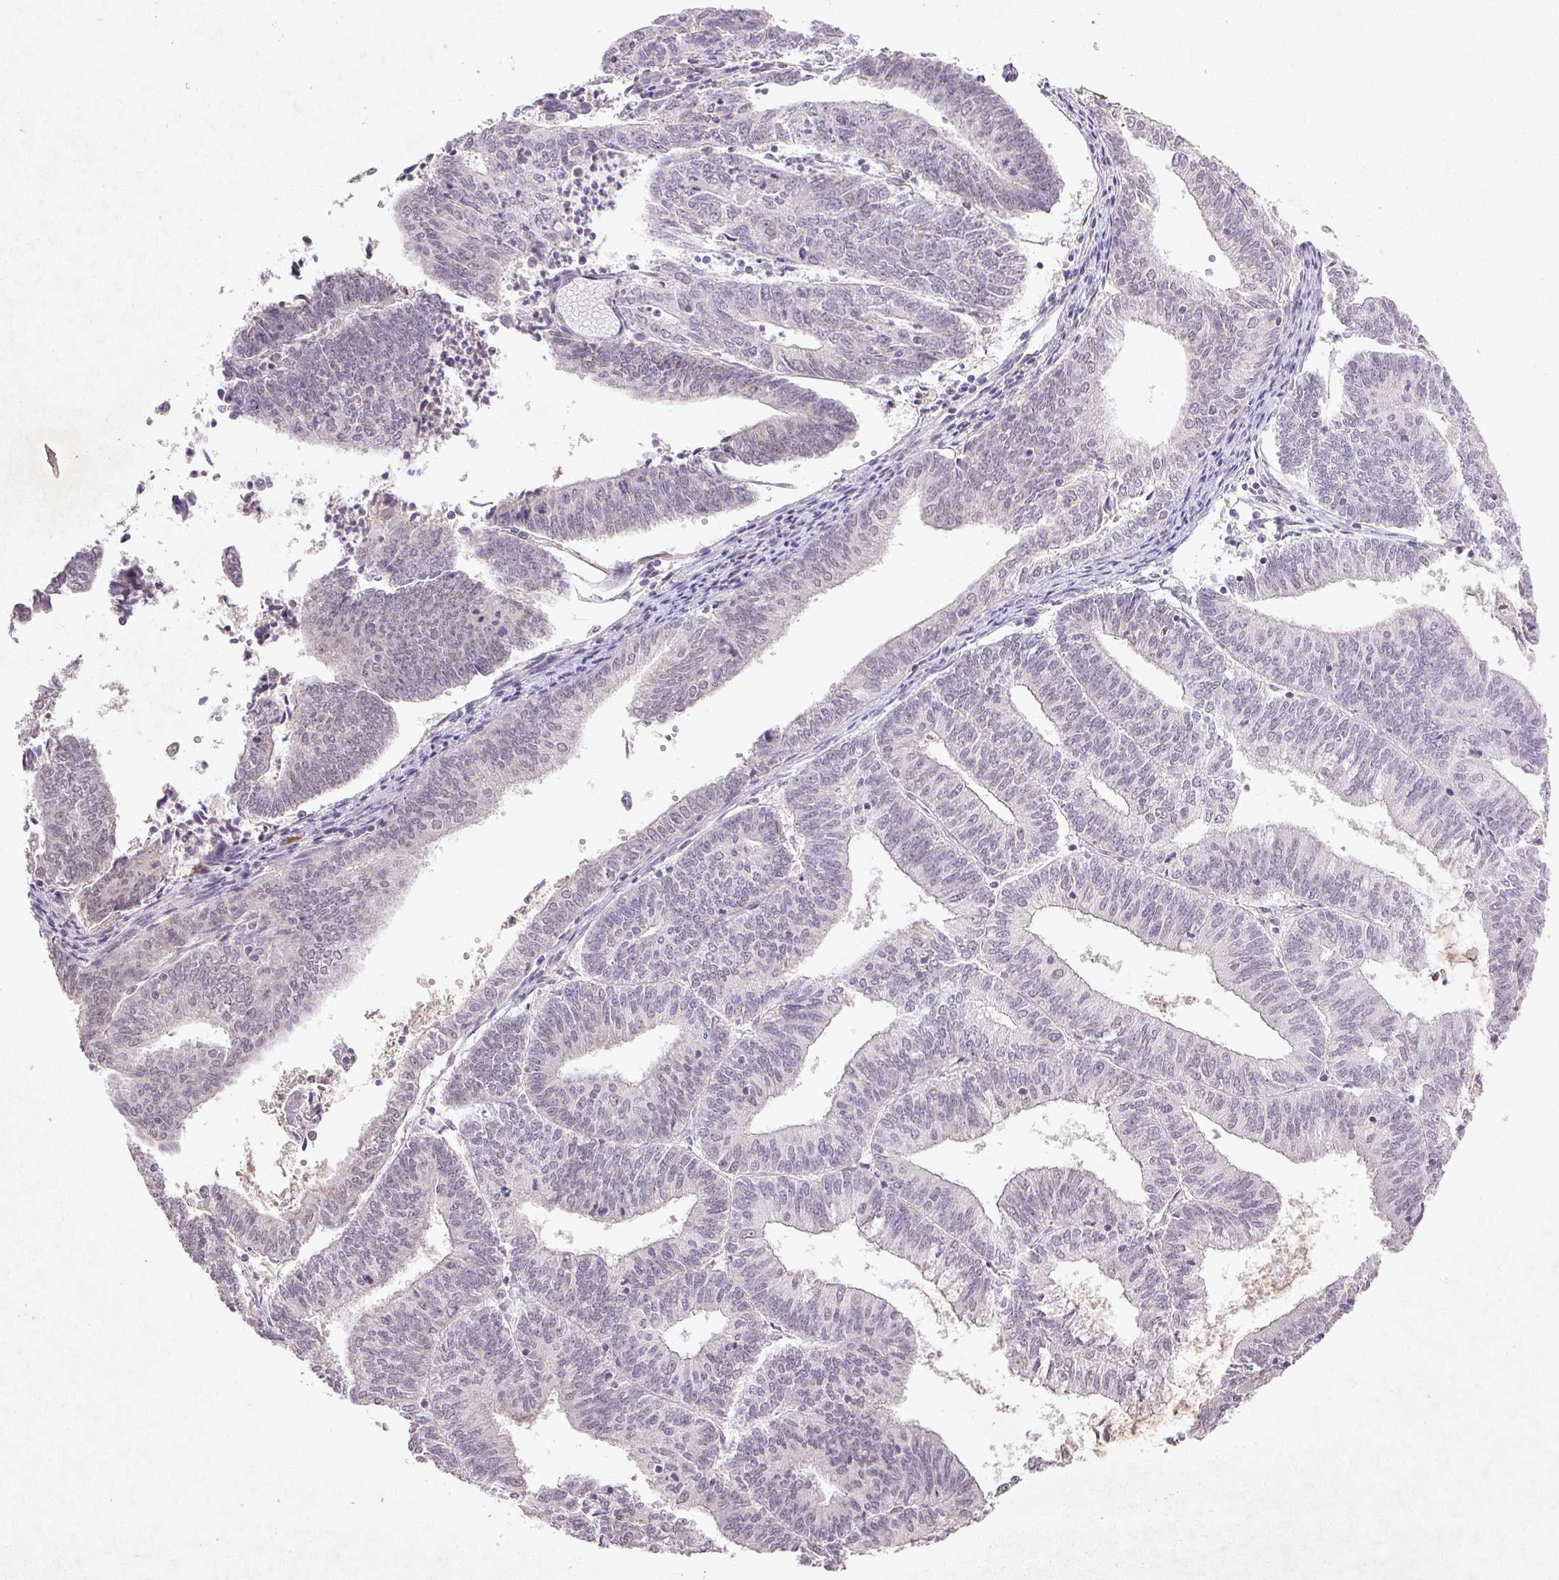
{"staining": {"intensity": "negative", "quantity": "none", "location": "none"}, "tissue": "endometrial cancer", "cell_type": "Tumor cells", "image_type": "cancer", "snomed": [{"axis": "morphology", "description": "Adenocarcinoma, NOS"}, {"axis": "topography", "description": "Endometrium"}], "caption": "Endometrial cancer (adenocarcinoma) was stained to show a protein in brown. There is no significant expression in tumor cells.", "gene": "FAM168B", "patient": {"sex": "female", "age": 61}}